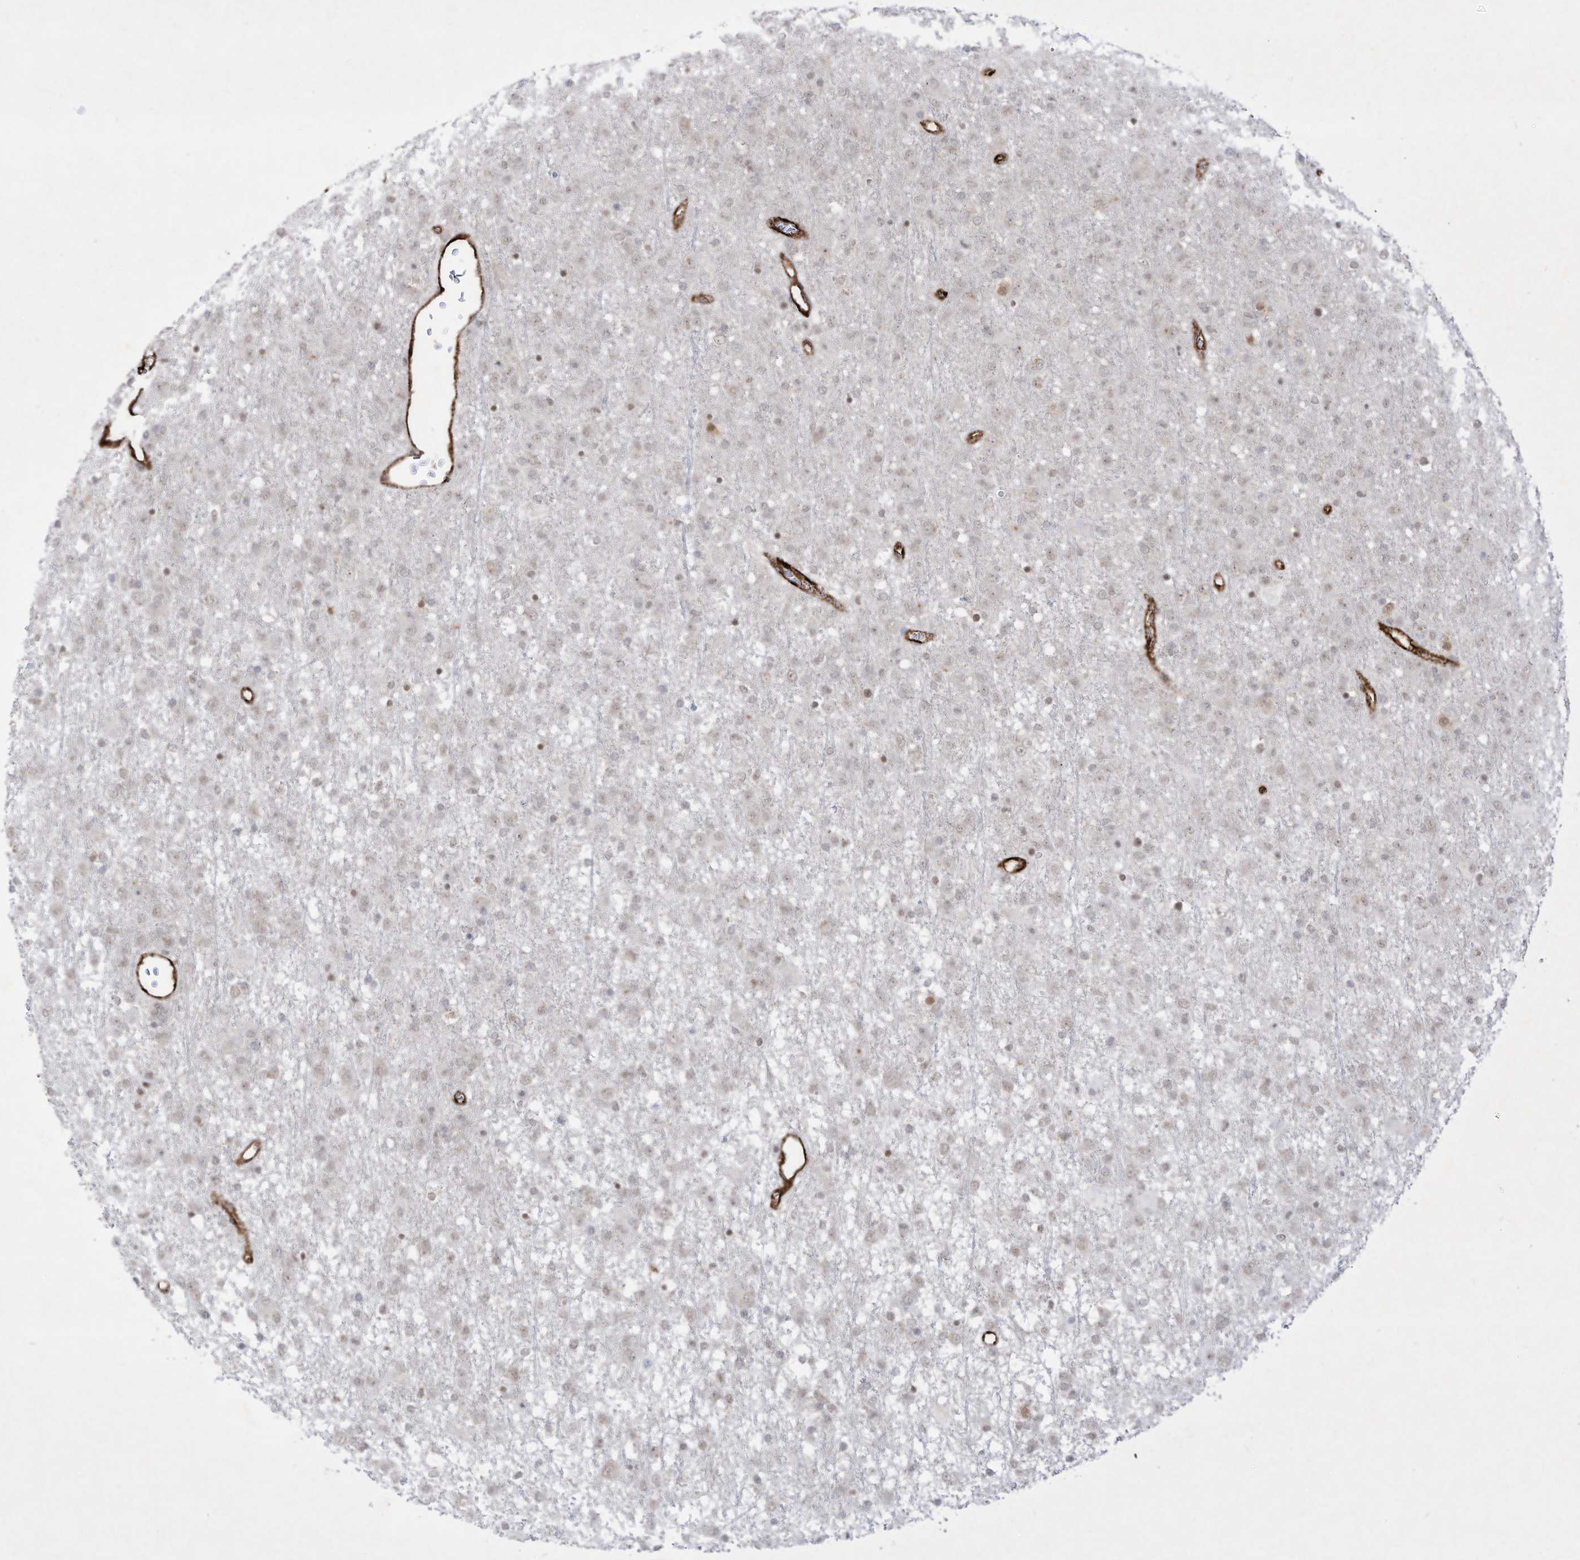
{"staining": {"intensity": "weak", "quantity": "<25%", "location": "cytoplasmic/membranous,nuclear"}, "tissue": "glioma", "cell_type": "Tumor cells", "image_type": "cancer", "snomed": [{"axis": "morphology", "description": "Glioma, malignant, Low grade"}, {"axis": "topography", "description": "Brain"}], "caption": "The histopathology image displays no significant positivity in tumor cells of malignant low-grade glioma.", "gene": "ZGRF1", "patient": {"sex": "male", "age": 65}}